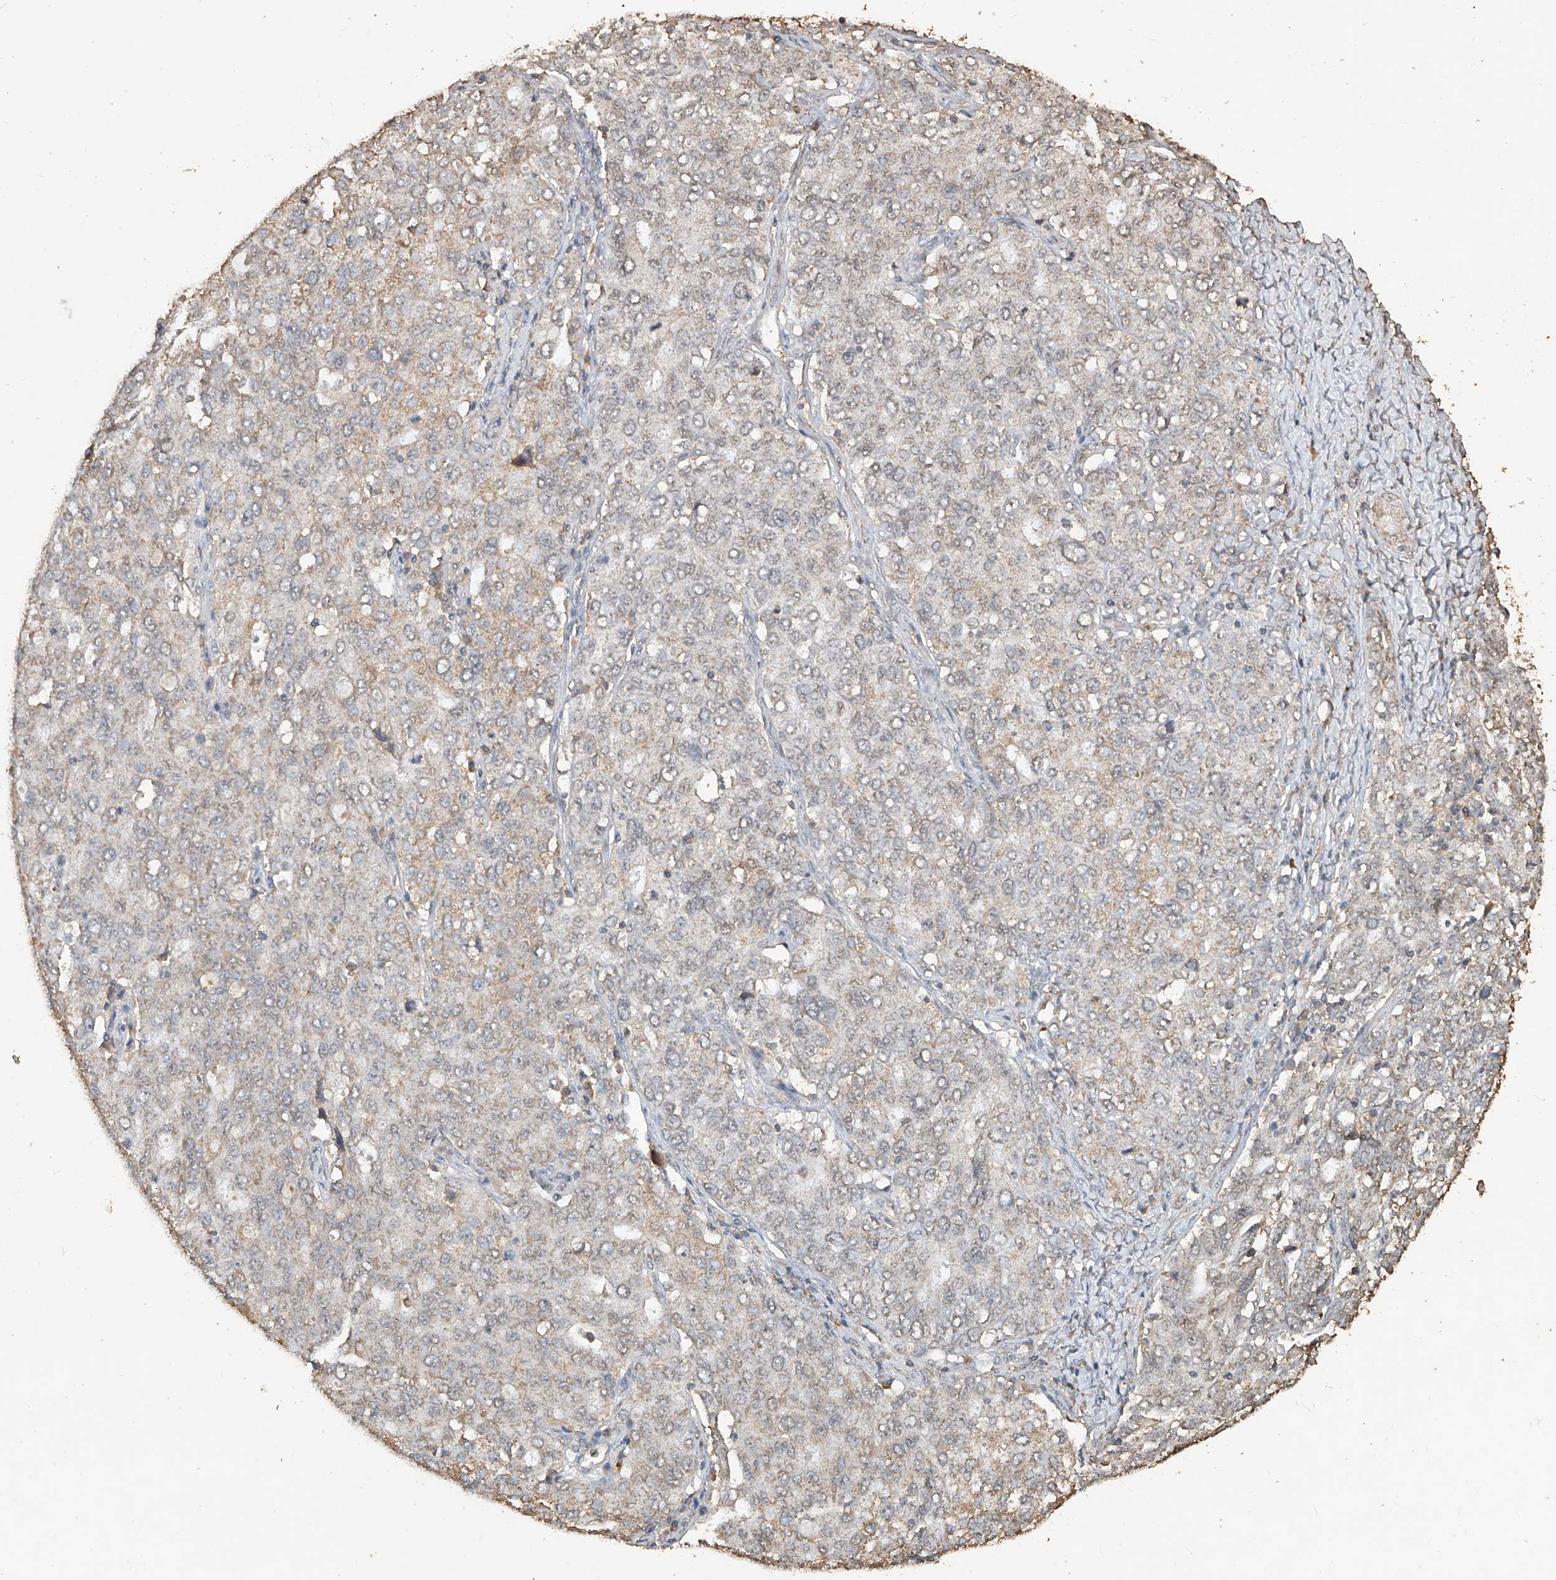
{"staining": {"intensity": "negative", "quantity": "none", "location": "none"}, "tissue": "ovarian cancer", "cell_type": "Tumor cells", "image_type": "cancer", "snomed": [{"axis": "morphology", "description": "Carcinoma, endometroid"}, {"axis": "topography", "description": "Ovary"}], "caption": "Image shows no significant protein staining in tumor cells of ovarian cancer (endometroid carcinoma).", "gene": "ELOVL1", "patient": {"sex": "female", "age": 62}}